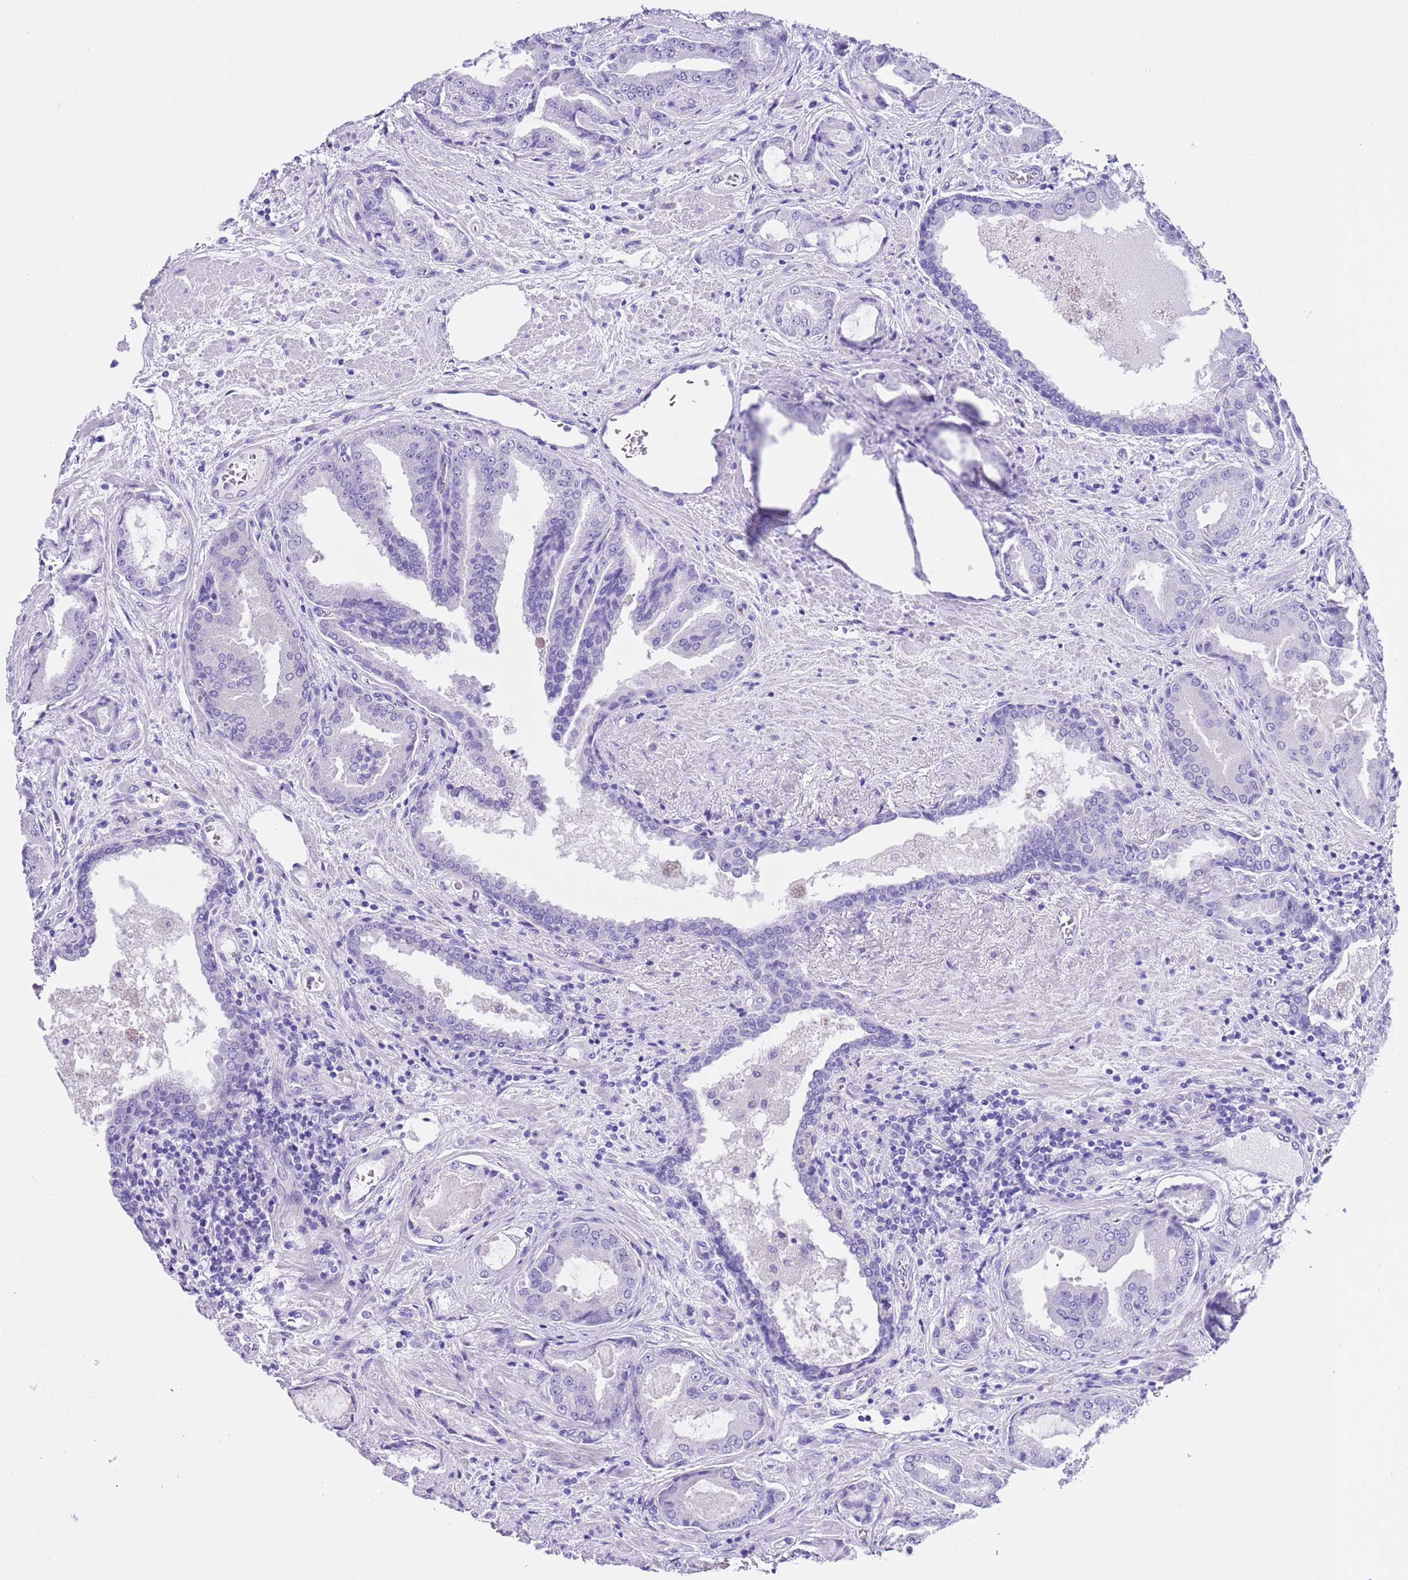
{"staining": {"intensity": "negative", "quantity": "none", "location": "none"}, "tissue": "prostate cancer", "cell_type": "Tumor cells", "image_type": "cancer", "snomed": [{"axis": "morphology", "description": "Adenocarcinoma, High grade"}, {"axis": "topography", "description": "Prostate"}], "caption": "This is an immunohistochemistry (IHC) photomicrograph of prostate cancer. There is no staining in tumor cells.", "gene": "TMEM185B", "patient": {"sex": "male", "age": 68}}